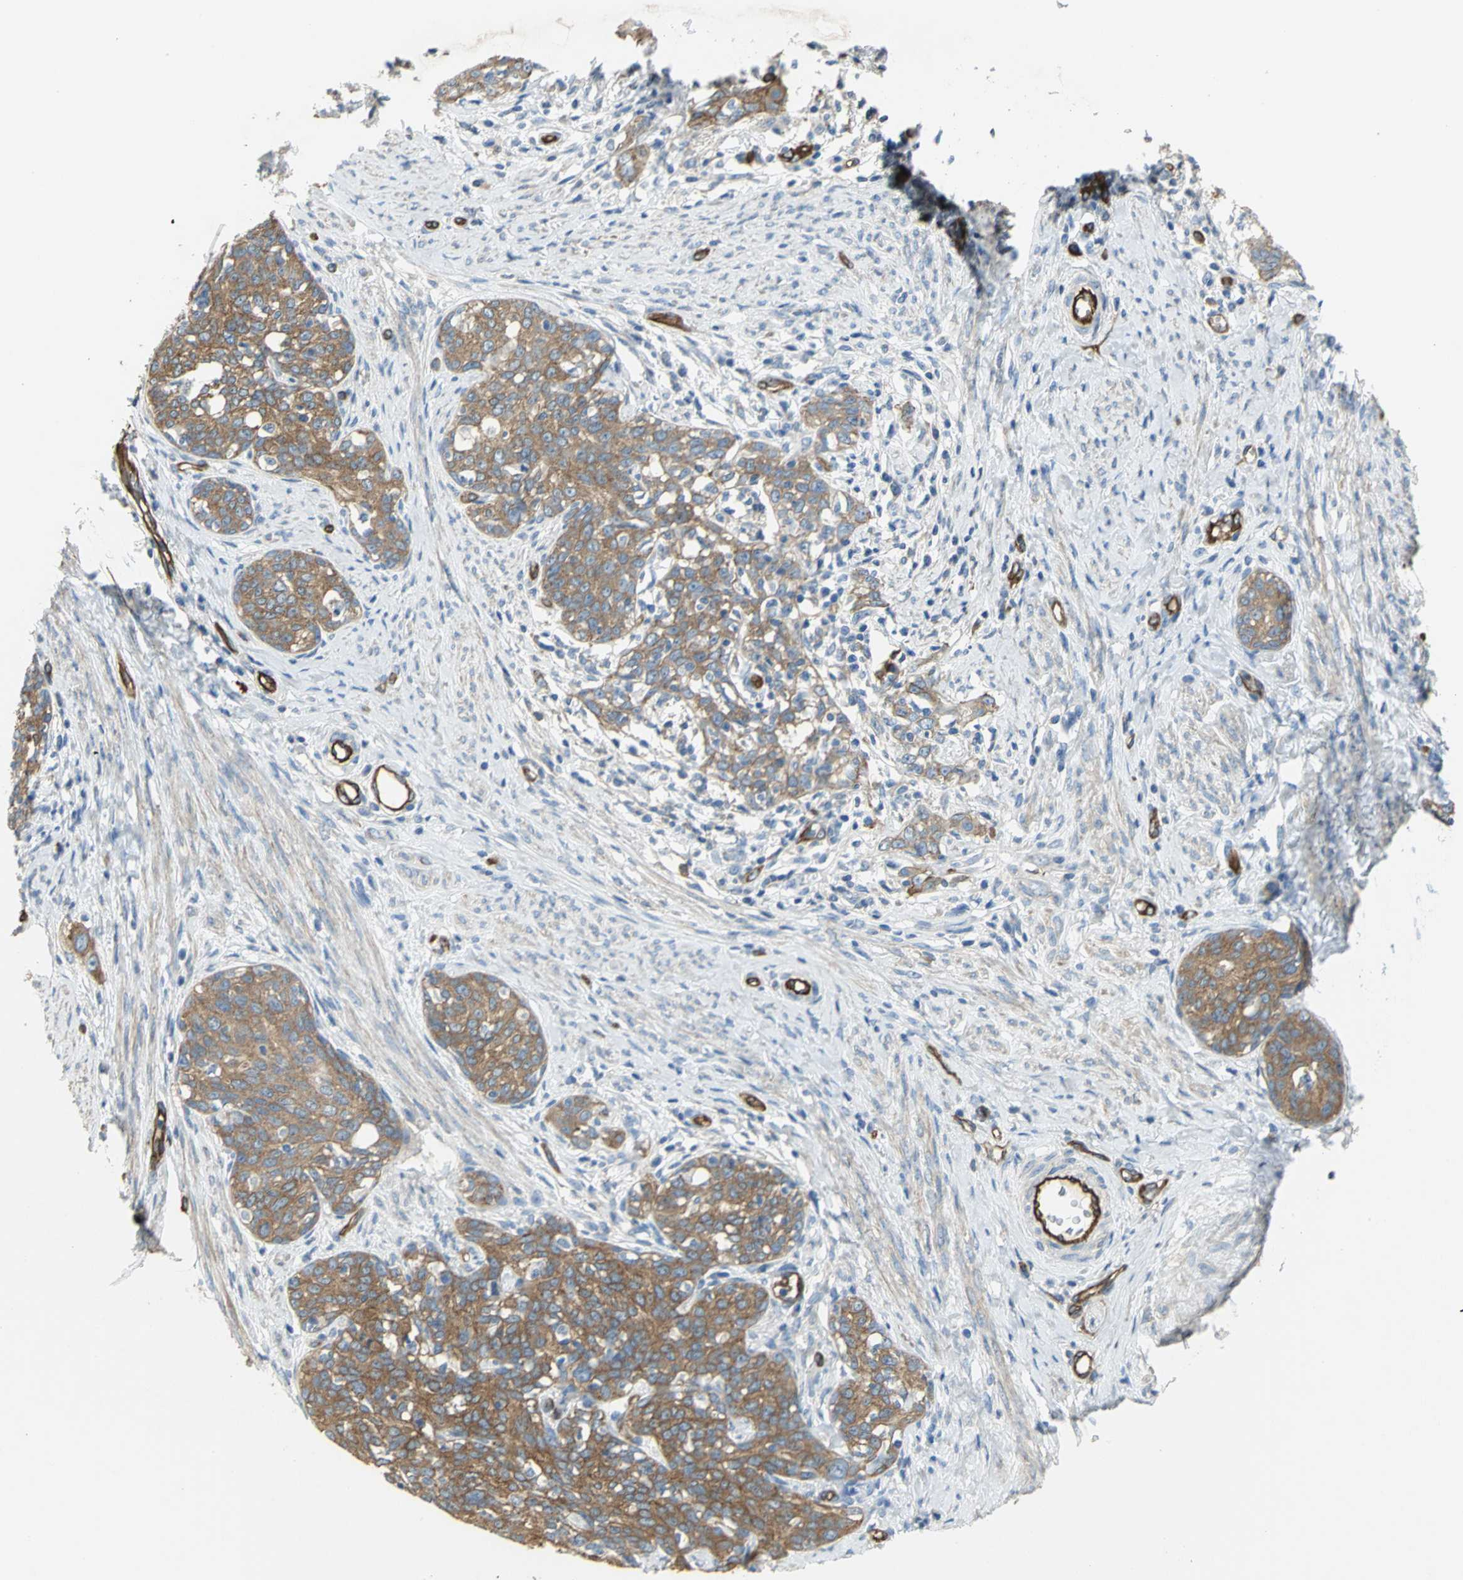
{"staining": {"intensity": "moderate", "quantity": ">75%", "location": "cytoplasmic/membranous"}, "tissue": "cervical cancer", "cell_type": "Tumor cells", "image_type": "cancer", "snomed": [{"axis": "morphology", "description": "Squamous cell carcinoma, NOS"}, {"axis": "morphology", "description": "Adenocarcinoma, NOS"}, {"axis": "topography", "description": "Cervix"}], "caption": "Protein expression by immunohistochemistry (IHC) reveals moderate cytoplasmic/membranous expression in about >75% of tumor cells in cervical cancer. Immunohistochemistry (ihc) stains the protein of interest in brown and the nuclei are stained blue.", "gene": "FLNB", "patient": {"sex": "female", "age": 52}}